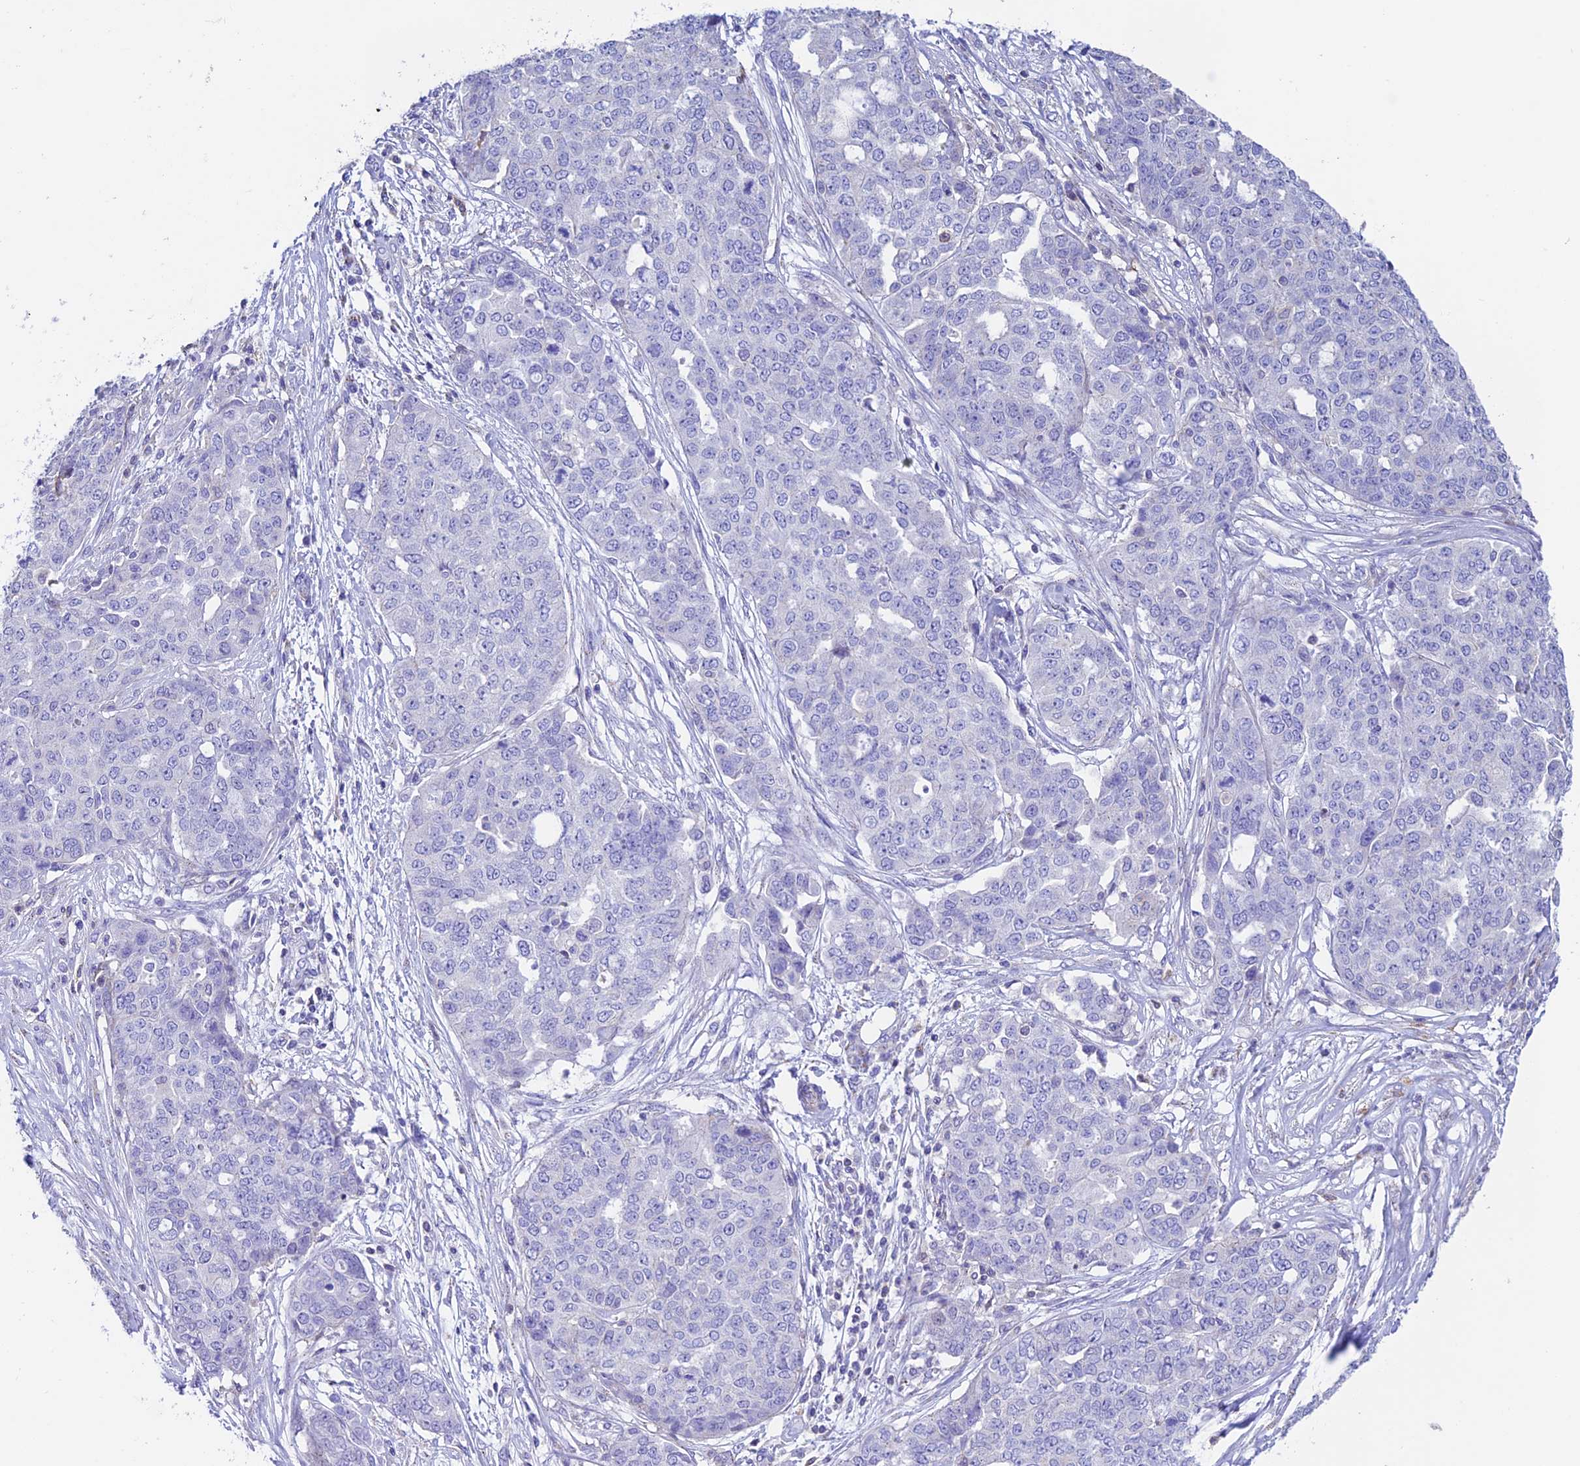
{"staining": {"intensity": "negative", "quantity": "none", "location": "none"}, "tissue": "ovarian cancer", "cell_type": "Tumor cells", "image_type": "cancer", "snomed": [{"axis": "morphology", "description": "Cystadenocarcinoma, serous, NOS"}, {"axis": "topography", "description": "Soft tissue"}, {"axis": "topography", "description": "Ovary"}], "caption": "An immunohistochemistry image of ovarian cancer is shown. There is no staining in tumor cells of ovarian cancer.", "gene": "PRIM1", "patient": {"sex": "female", "age": 57}}